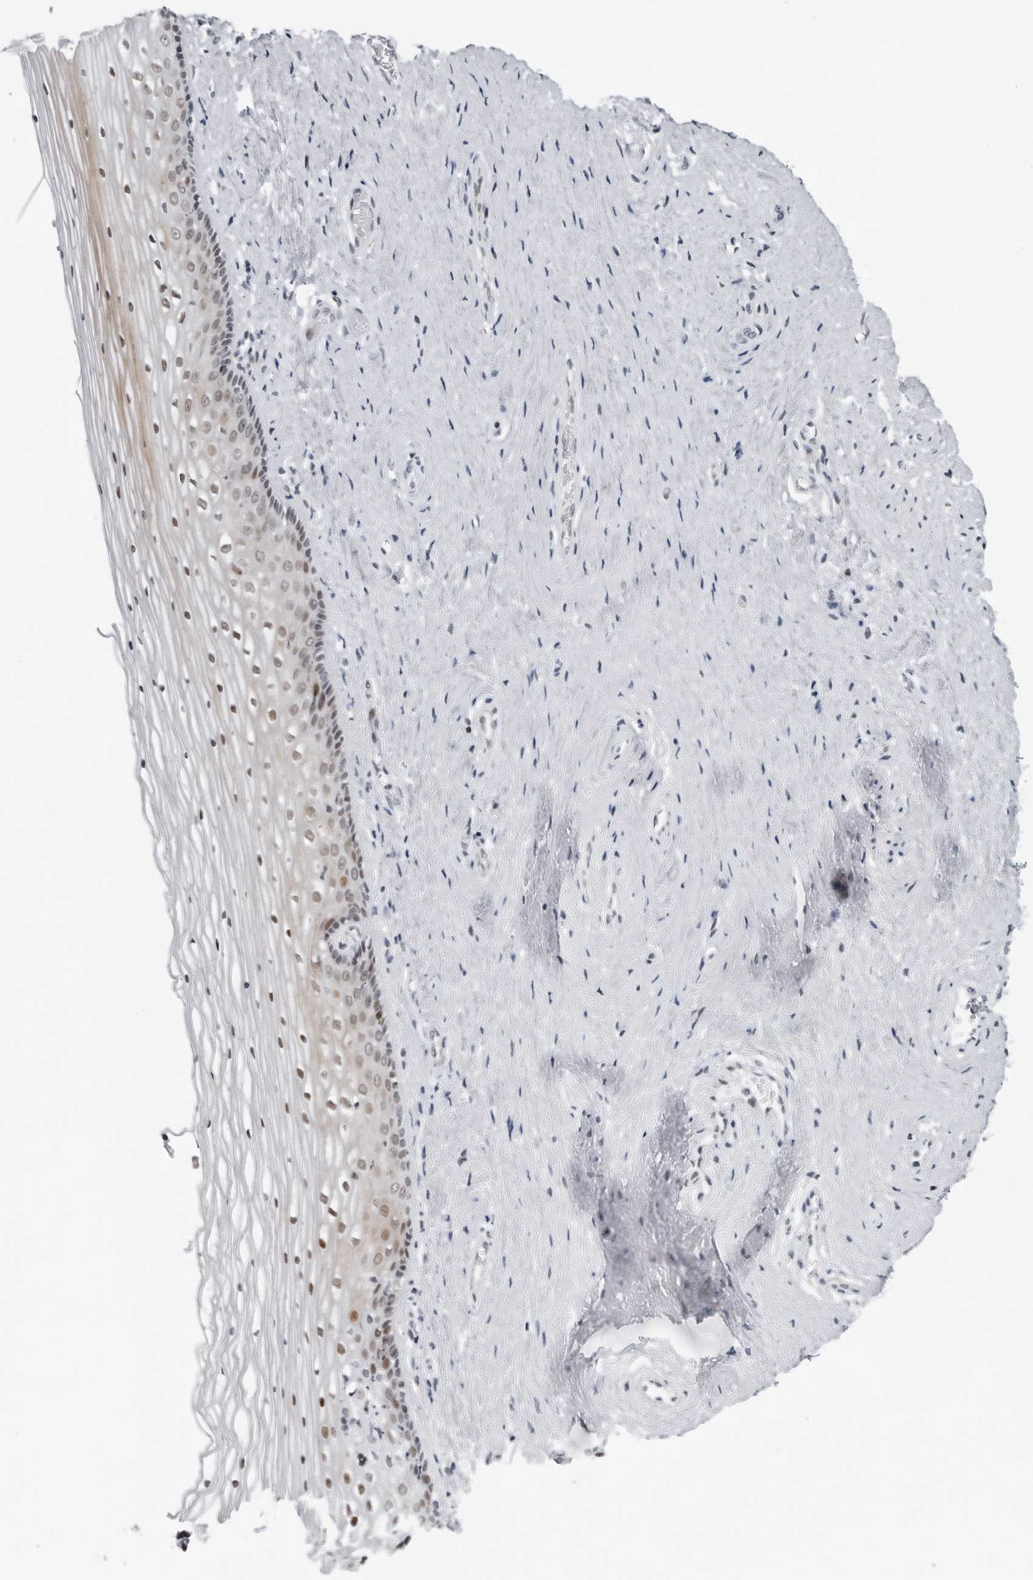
{"staining": {"intensity": "moderate", "quantity": "25%-75%", "location": "nuclear"}, "tissue": "vagina", "cell_type": "Squamous epithelial cells", "image_type": "normal", "snomed": [{"axis": "morphology", "description": "Normal tissue, NOS"}, {"axis": "topography", "description": "Vagina"}], "caption": "A medium amount of moderate nuclear expression is identified in about 25%-75% of squamous epithelial cells in normal vagina. The staining is performed using DAB brown chromogen to label protein expression. The nuclei are counter-stained blue using hematoxylin.", "gene": "PPP1R42", "patient": {"sex": "female", "age": 46}}